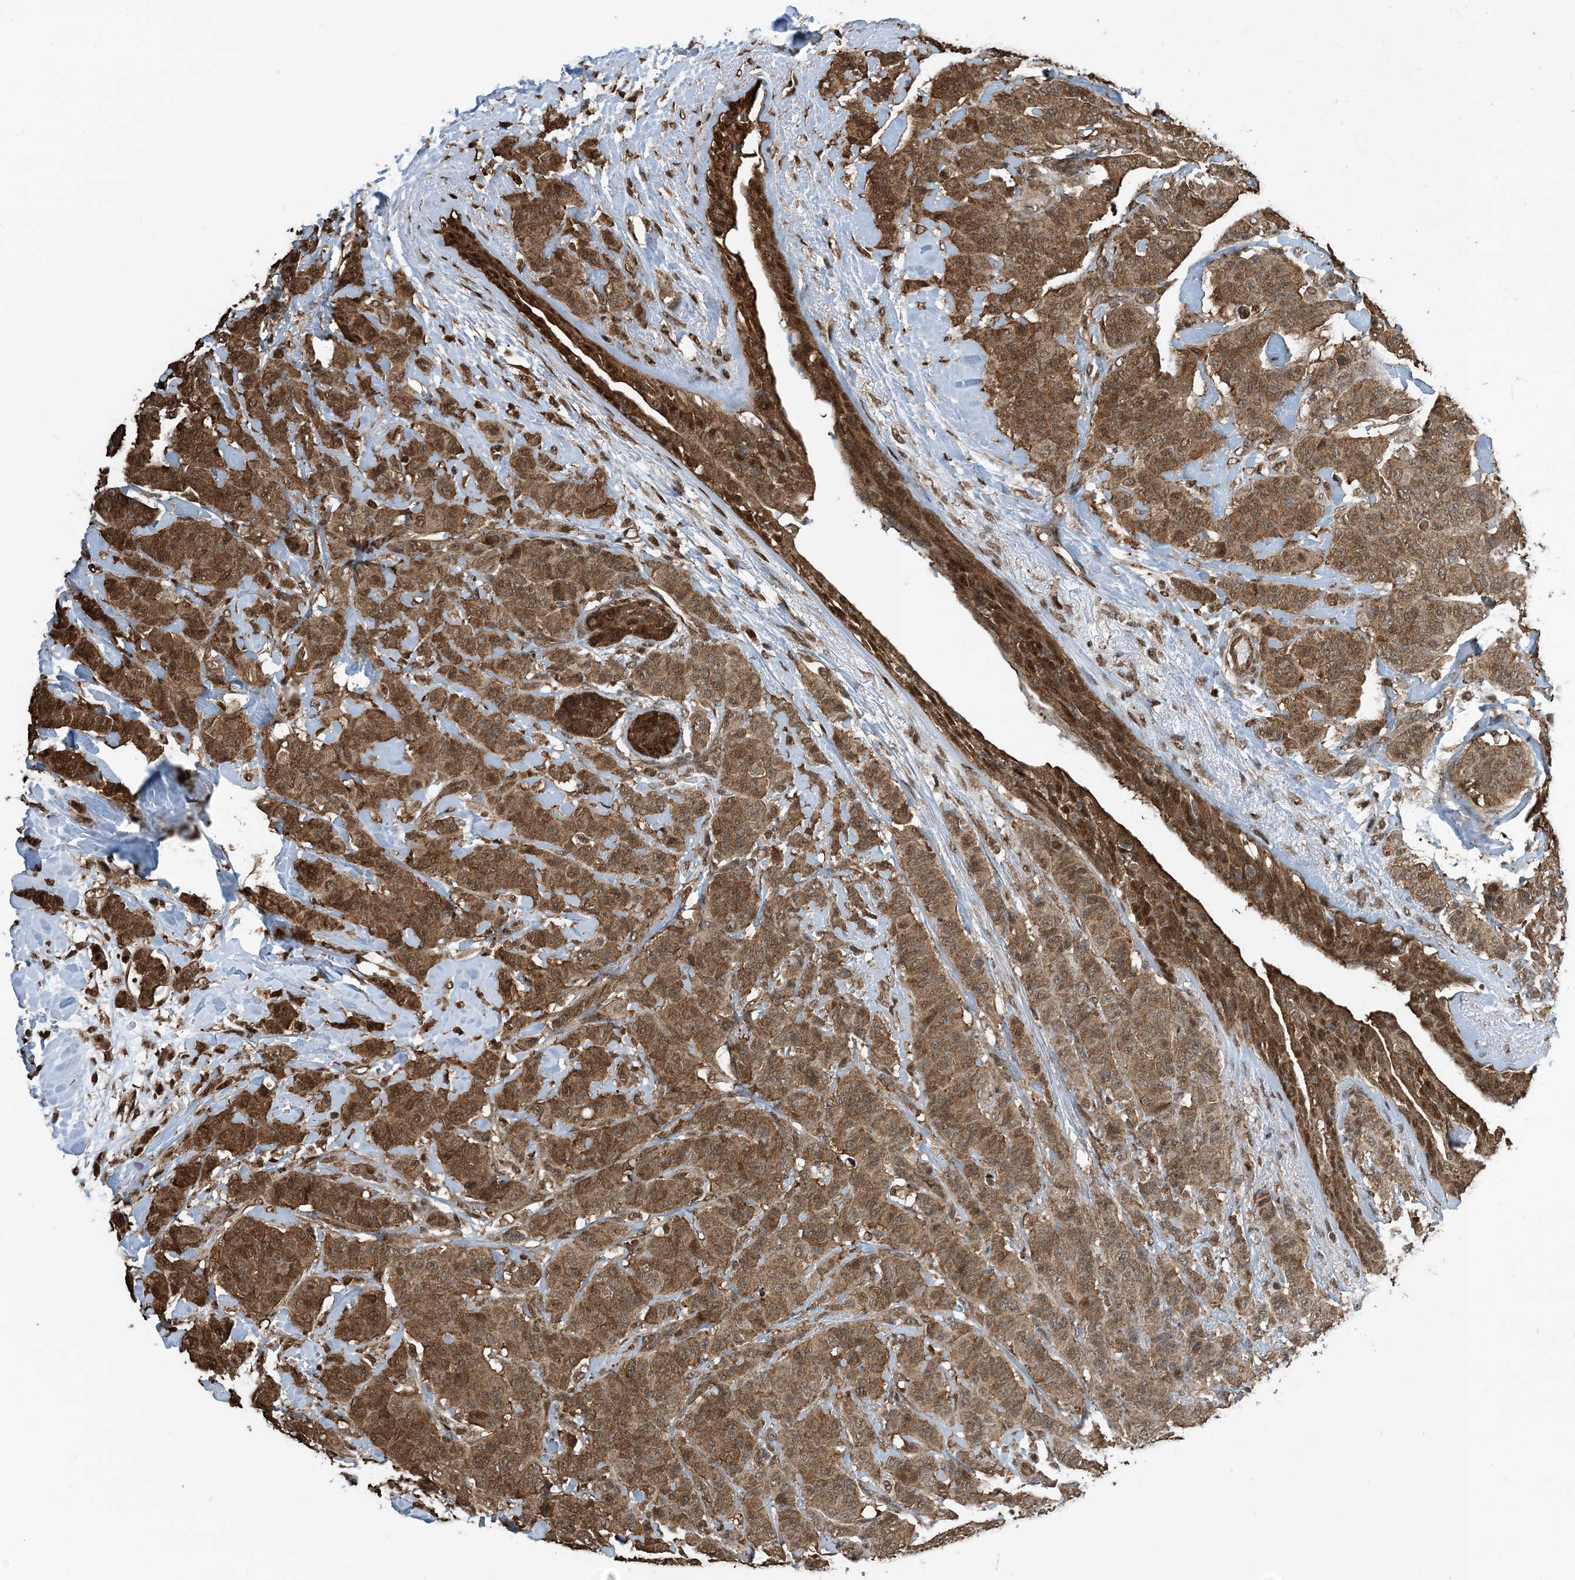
{"staining": {"intensity": "moderate", "quantity": ">75%", "location": "cytoplasmic/membranous,nuclear"}, "tissue": "breast cancer", "cell_type": "Tumor cells", "image_type": "cancer", "snomed": [{"axis": "morphology", "description": "Normal tissue, NOS"}, {"axis": "morphology", "description": "Duct carcinoma"}, {"axis": "topography", "description": "Breast"}], "caption": "Breast cancer stained with IHC demonstrates moderate cytoplasmic/membranous and nuclear positivity in approximately >75% of tumor cells. The protein of interest is shown in brown color, while the nuclei are stained blue.", "gene": "HSPA1A", "patient": {"sex": "female", "age": 40}}